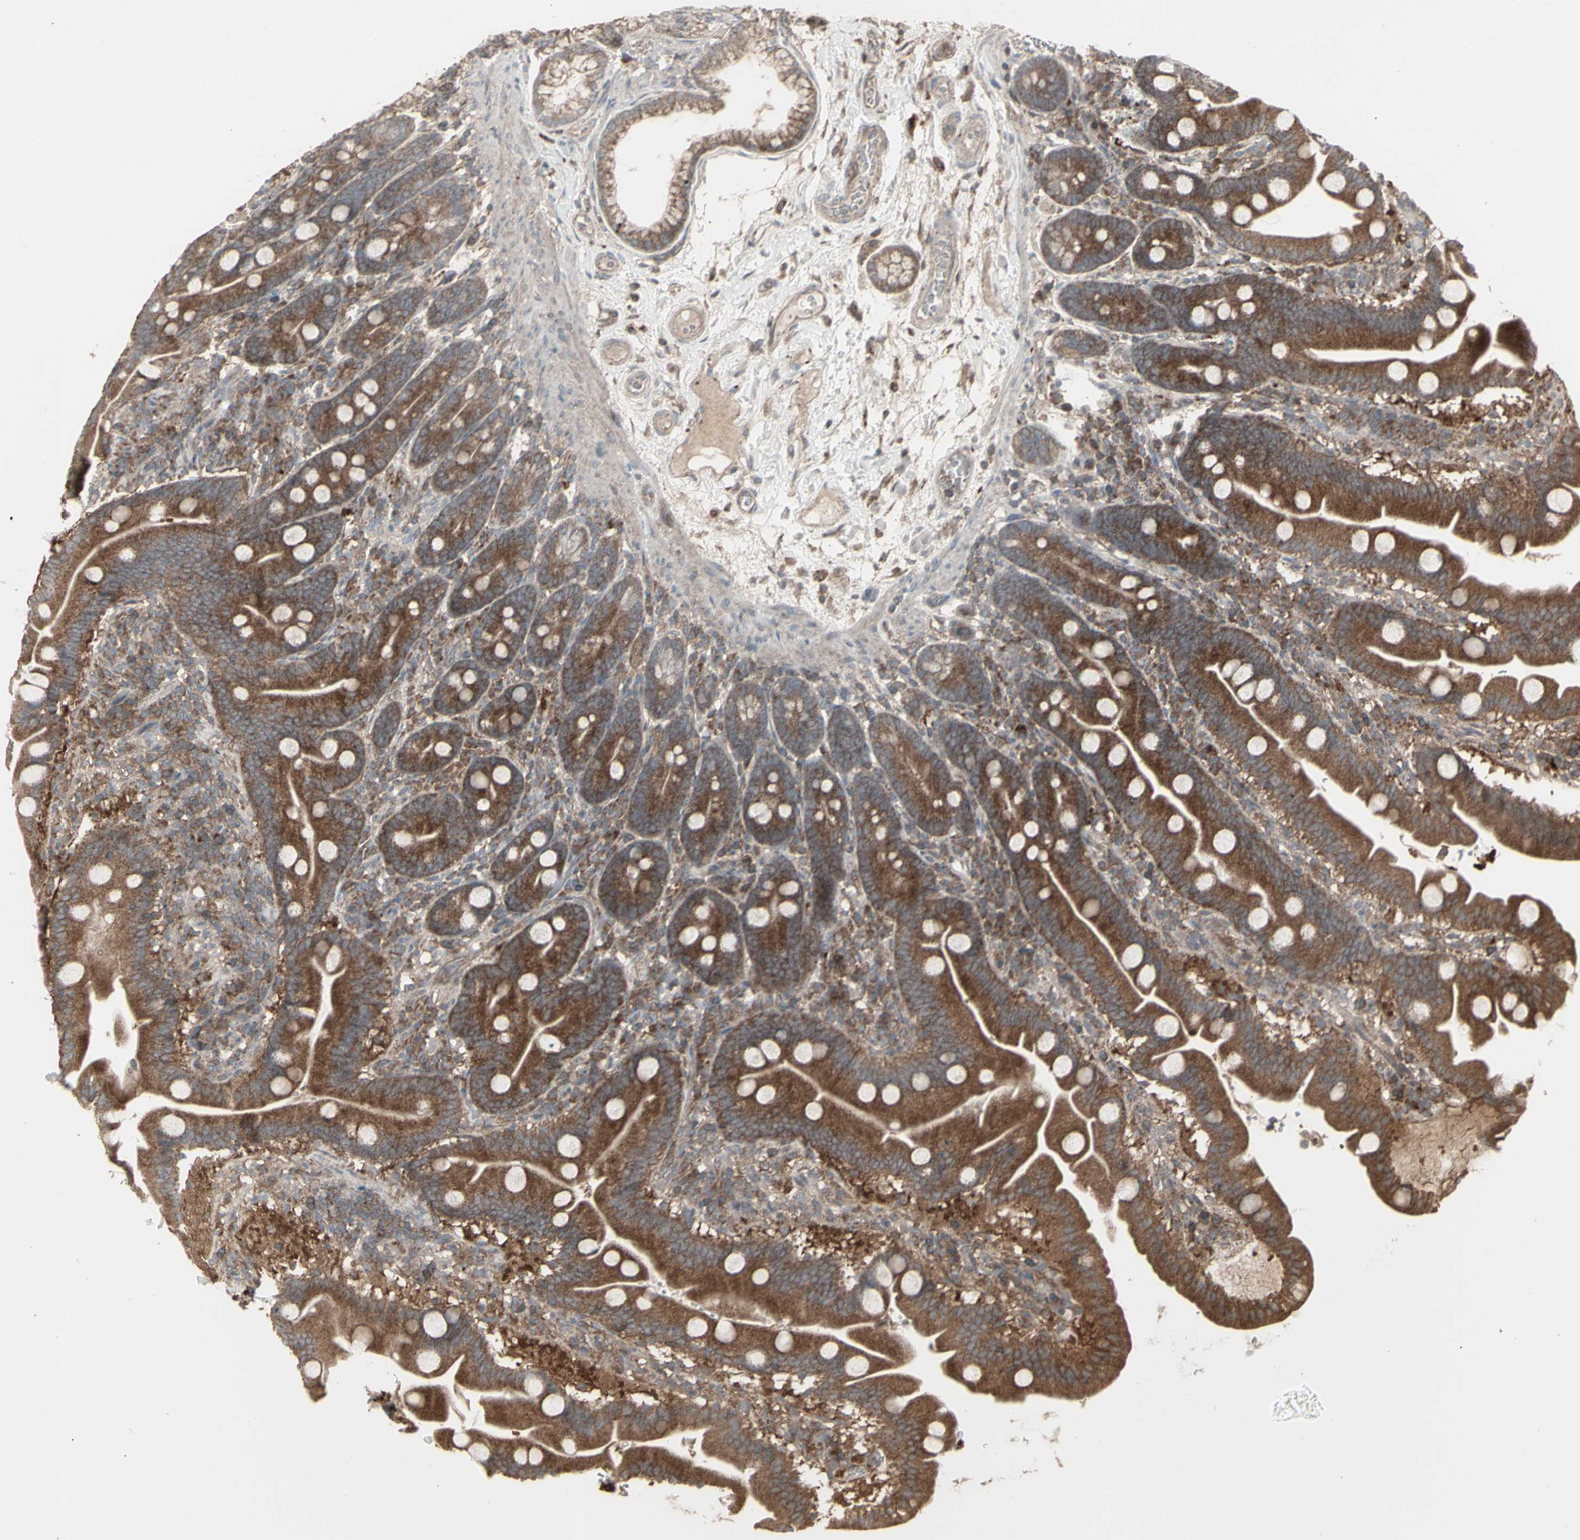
{"staining": {"intensity": "strong", "quantity": ">75%", "location": "cytoplasmic/membranous"}, "tissue": "duodenum", "cell_type": "Glandular cells", "image_type": "normal", "snomed": [{"axis": "morphology", "description": "Normal tissue, NOS"}, {"axis": "topography", "description": "Duodenum"}], "caption": "Brown immunohistochemical staining in unremarkable duodenum shows strong cytoplasmic/membranous expression in about >75% of glandular cells. (brown staining indicates protein expression, while blue staining denotes nuclei).", "gene": "RNASEL", "patient": {"sex": "male", "age": 54}}